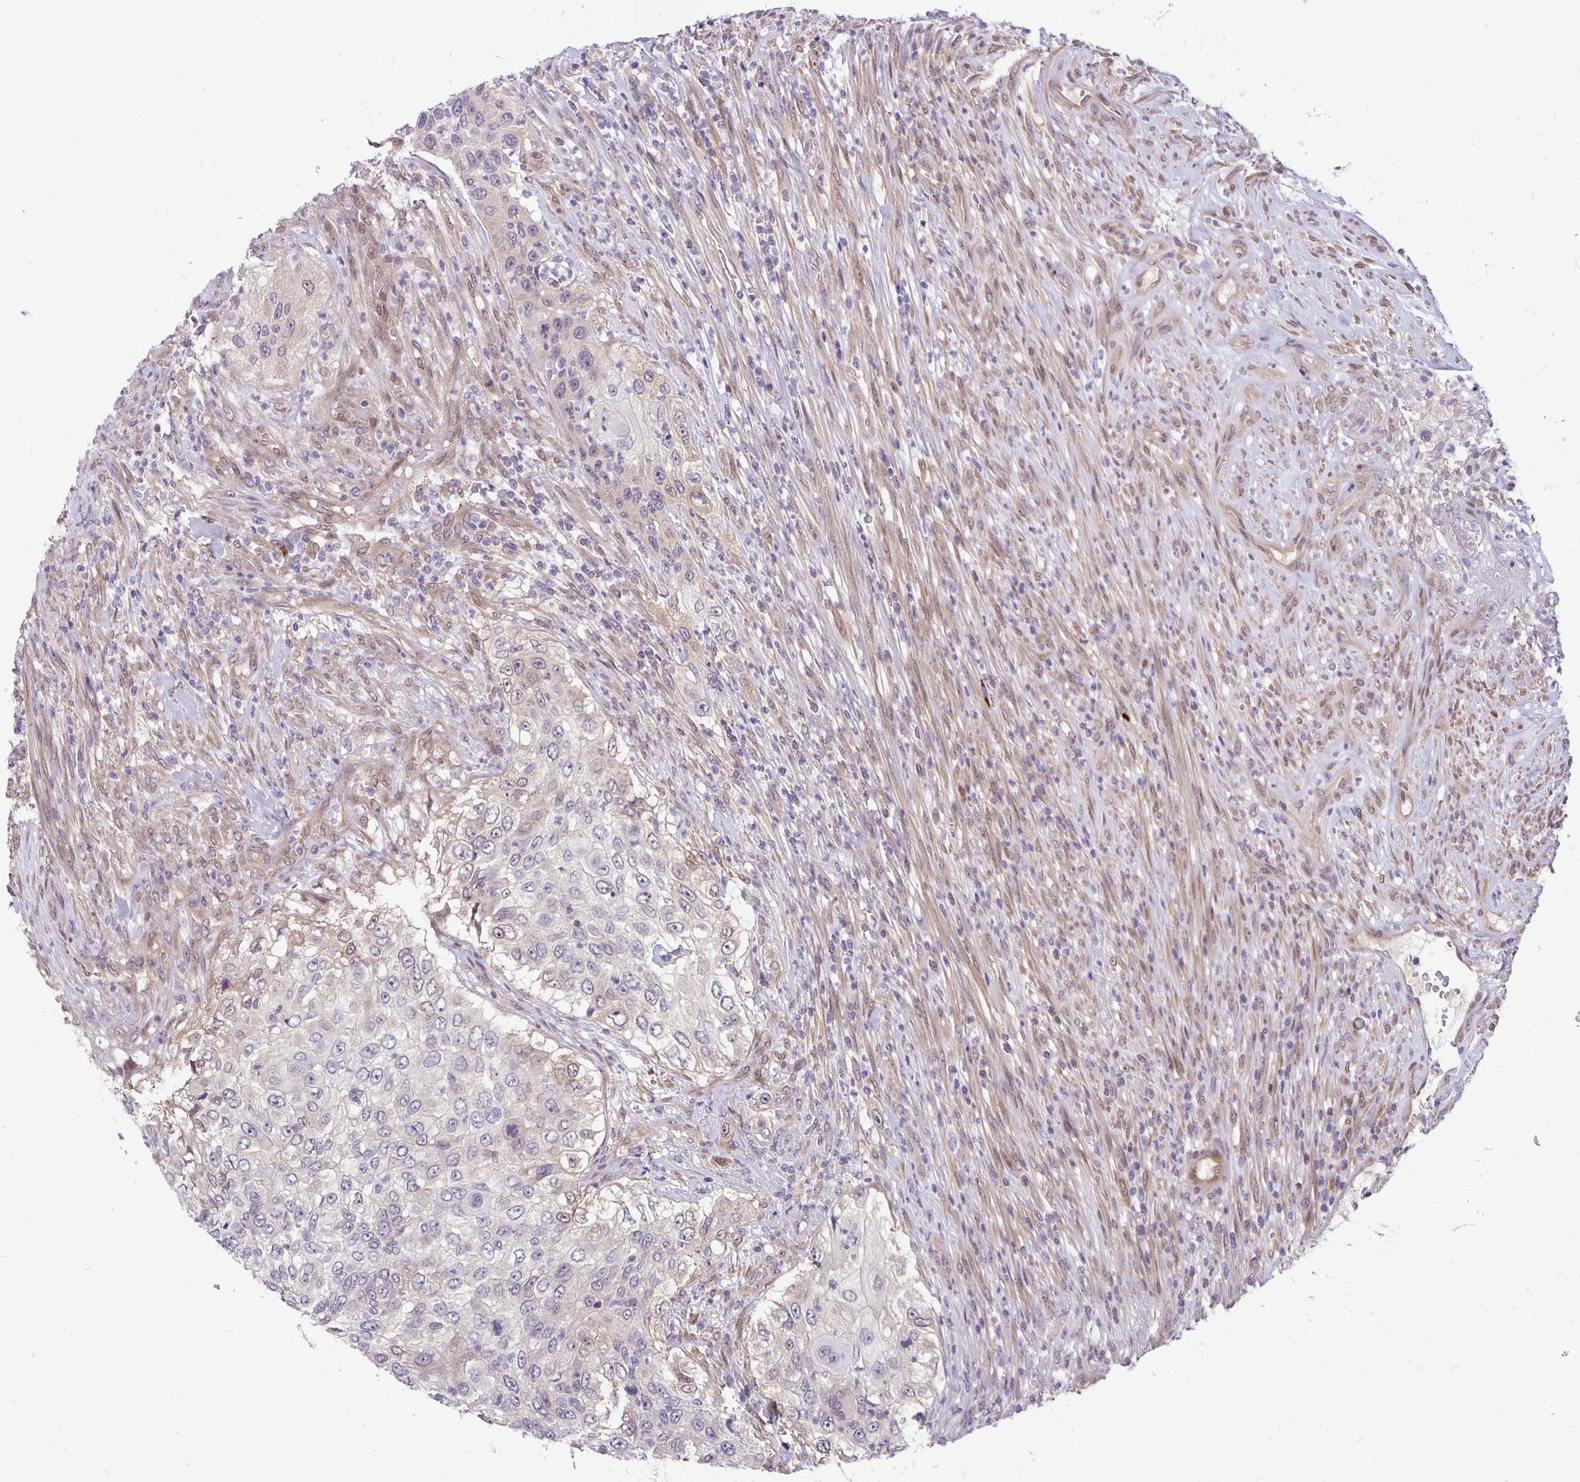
{"staining": {"intensity": "weak", "quantity": "25%-75%", "location": "cytoplasmic/membranous"}, "tissue": "urothelial cancer", "cell_type": "Tumor cells", "image_type": "cancer", "snomed": [{"axis": "morphology", "description": "Urothelial carcinoma, High grade"}, {"axis": "topography", "description": "Urinary bladder"}], "caption": "Protein staining shows weak cytoplasmic/membranous expression in about 25%-75% of tumor cells in urothelial cancer.", "gene": "TAX1BP3", "patient": {"sex": "female", "age": 60}}